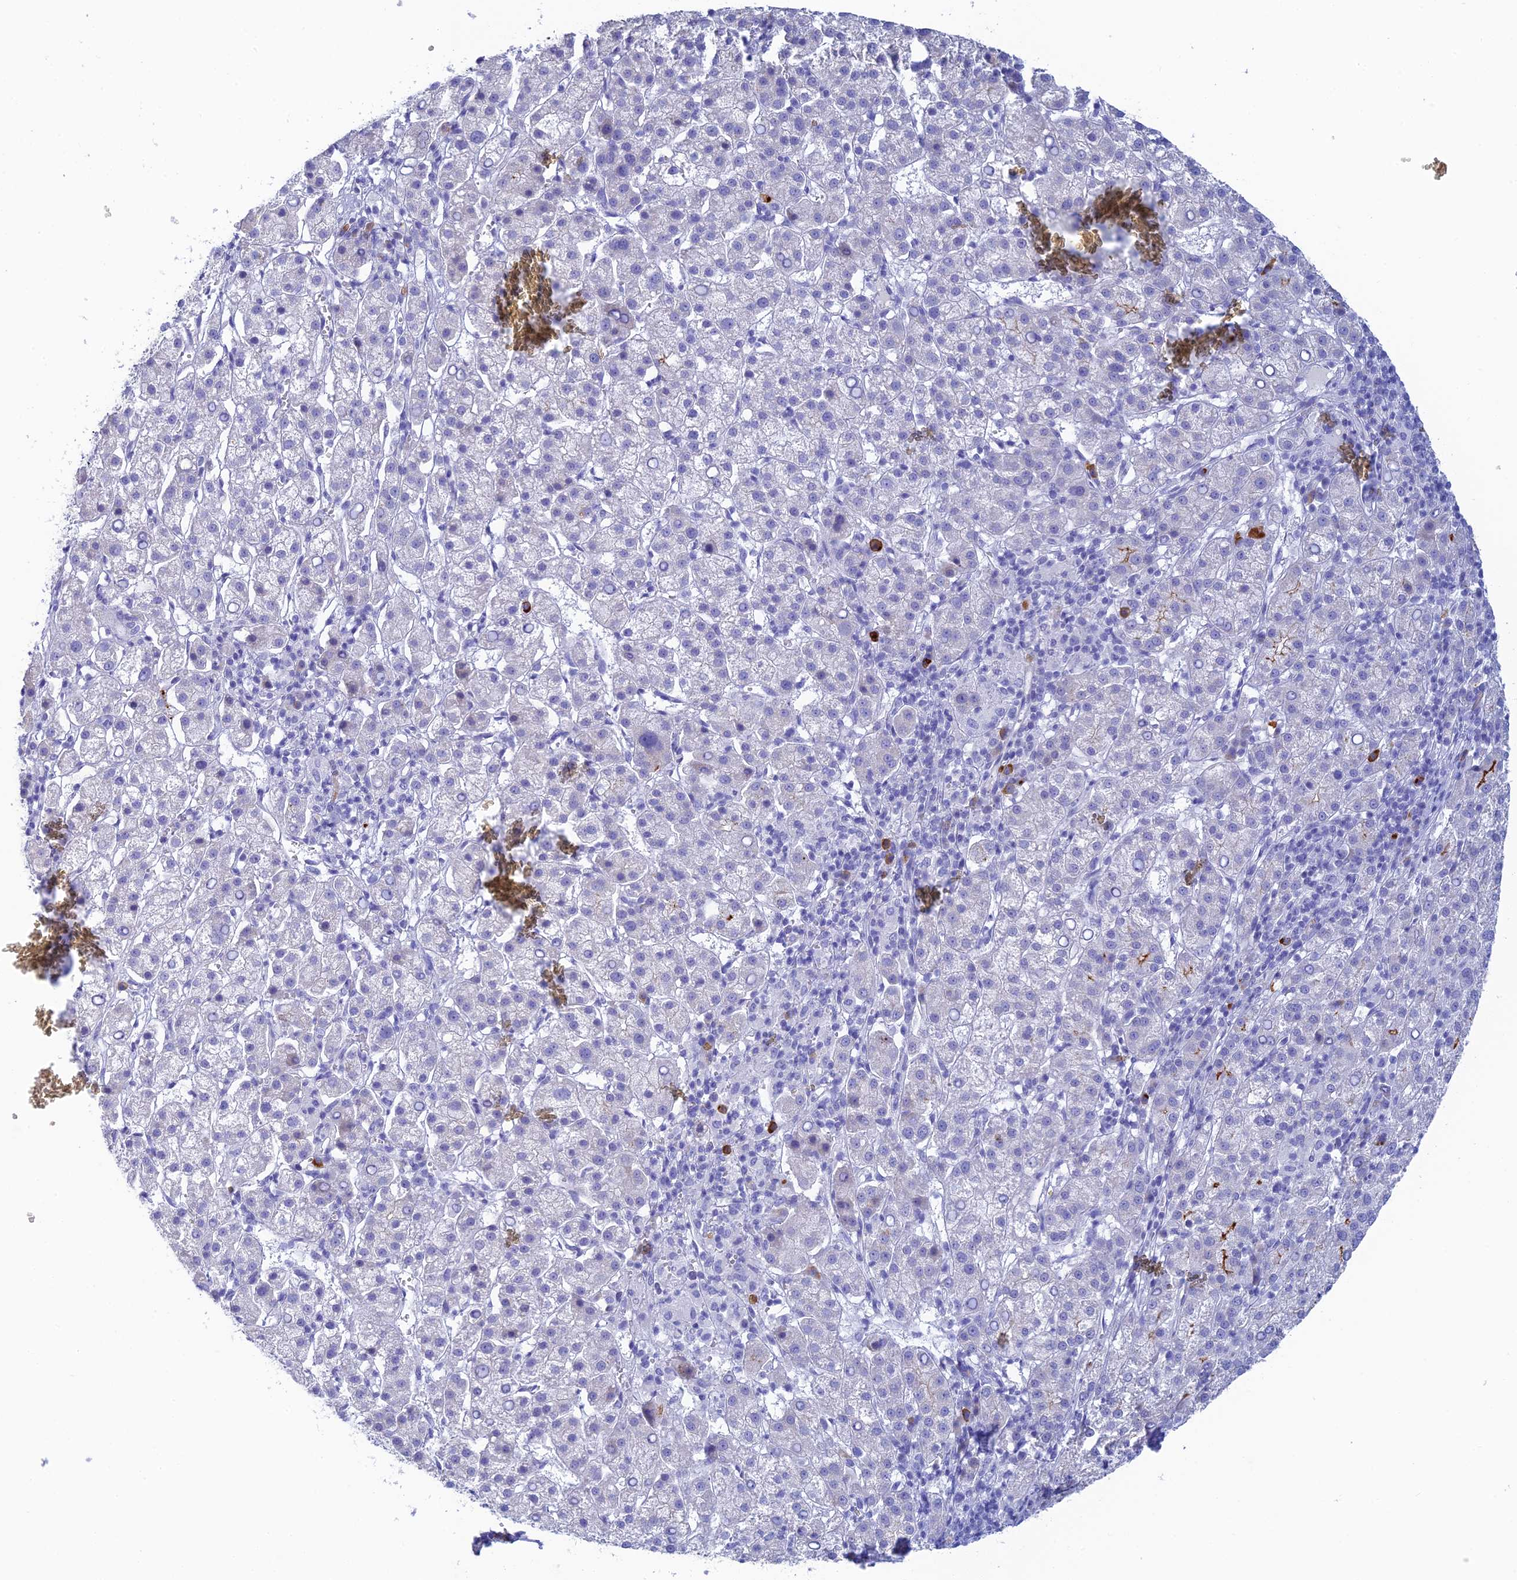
{"staining": {"intensity": "negative", "quantity": "none", "location": "none"}, "tissue": "liver cancer", "cell_type": "Tumor cells", "image_type": "cancer", "snomed": [{"axis": "morphology", "description": "Carcinoma, Hepatocellular, NOS"}, {"axis": "topography", "description": "Liver"}], "caption": "There is no significant positivity in tumor cells of liver cancer (hepatocellular carcinoma).", "gene": "CEP152", "patient": {"sex": "female", "age": 58}}